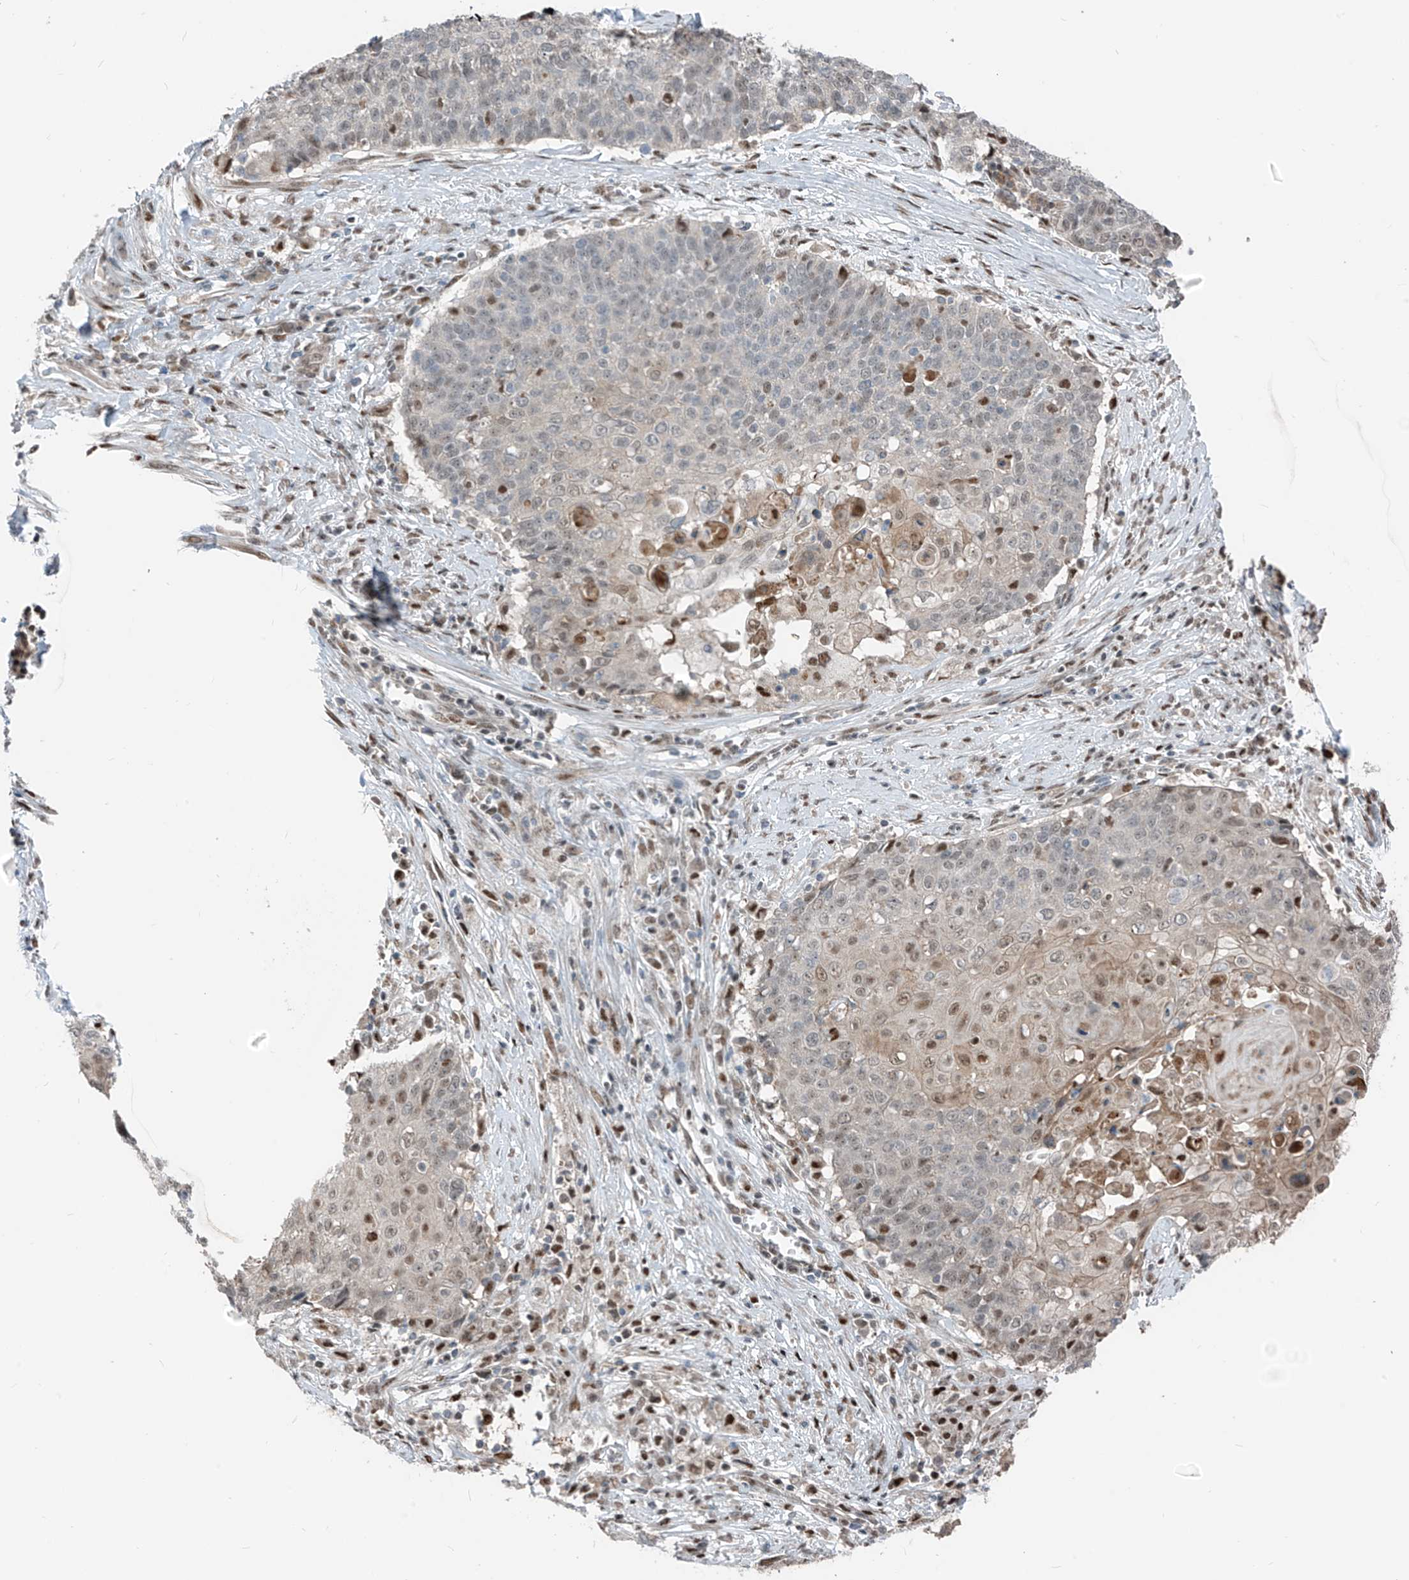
{"staining": {"intensity": "moderate", "quantity": "<25%", "location": "nuclear"}, "tissue": "cervical cancer", "cell_type": "Tumor cells", "image_type": "cancer", "snomed": [{"axis": "morphology", "description": "Squamous cell carcinoma, NOS"}, {"axis": "topography", "description": "Cervix"}], "caption": "Cervical cancer (squamous cell carcinoma) stained for a protein shows moderate nuclear positivity in tumor cells.", "gene": "RBP7", "patient": {"sex": "female", "age": 39}}